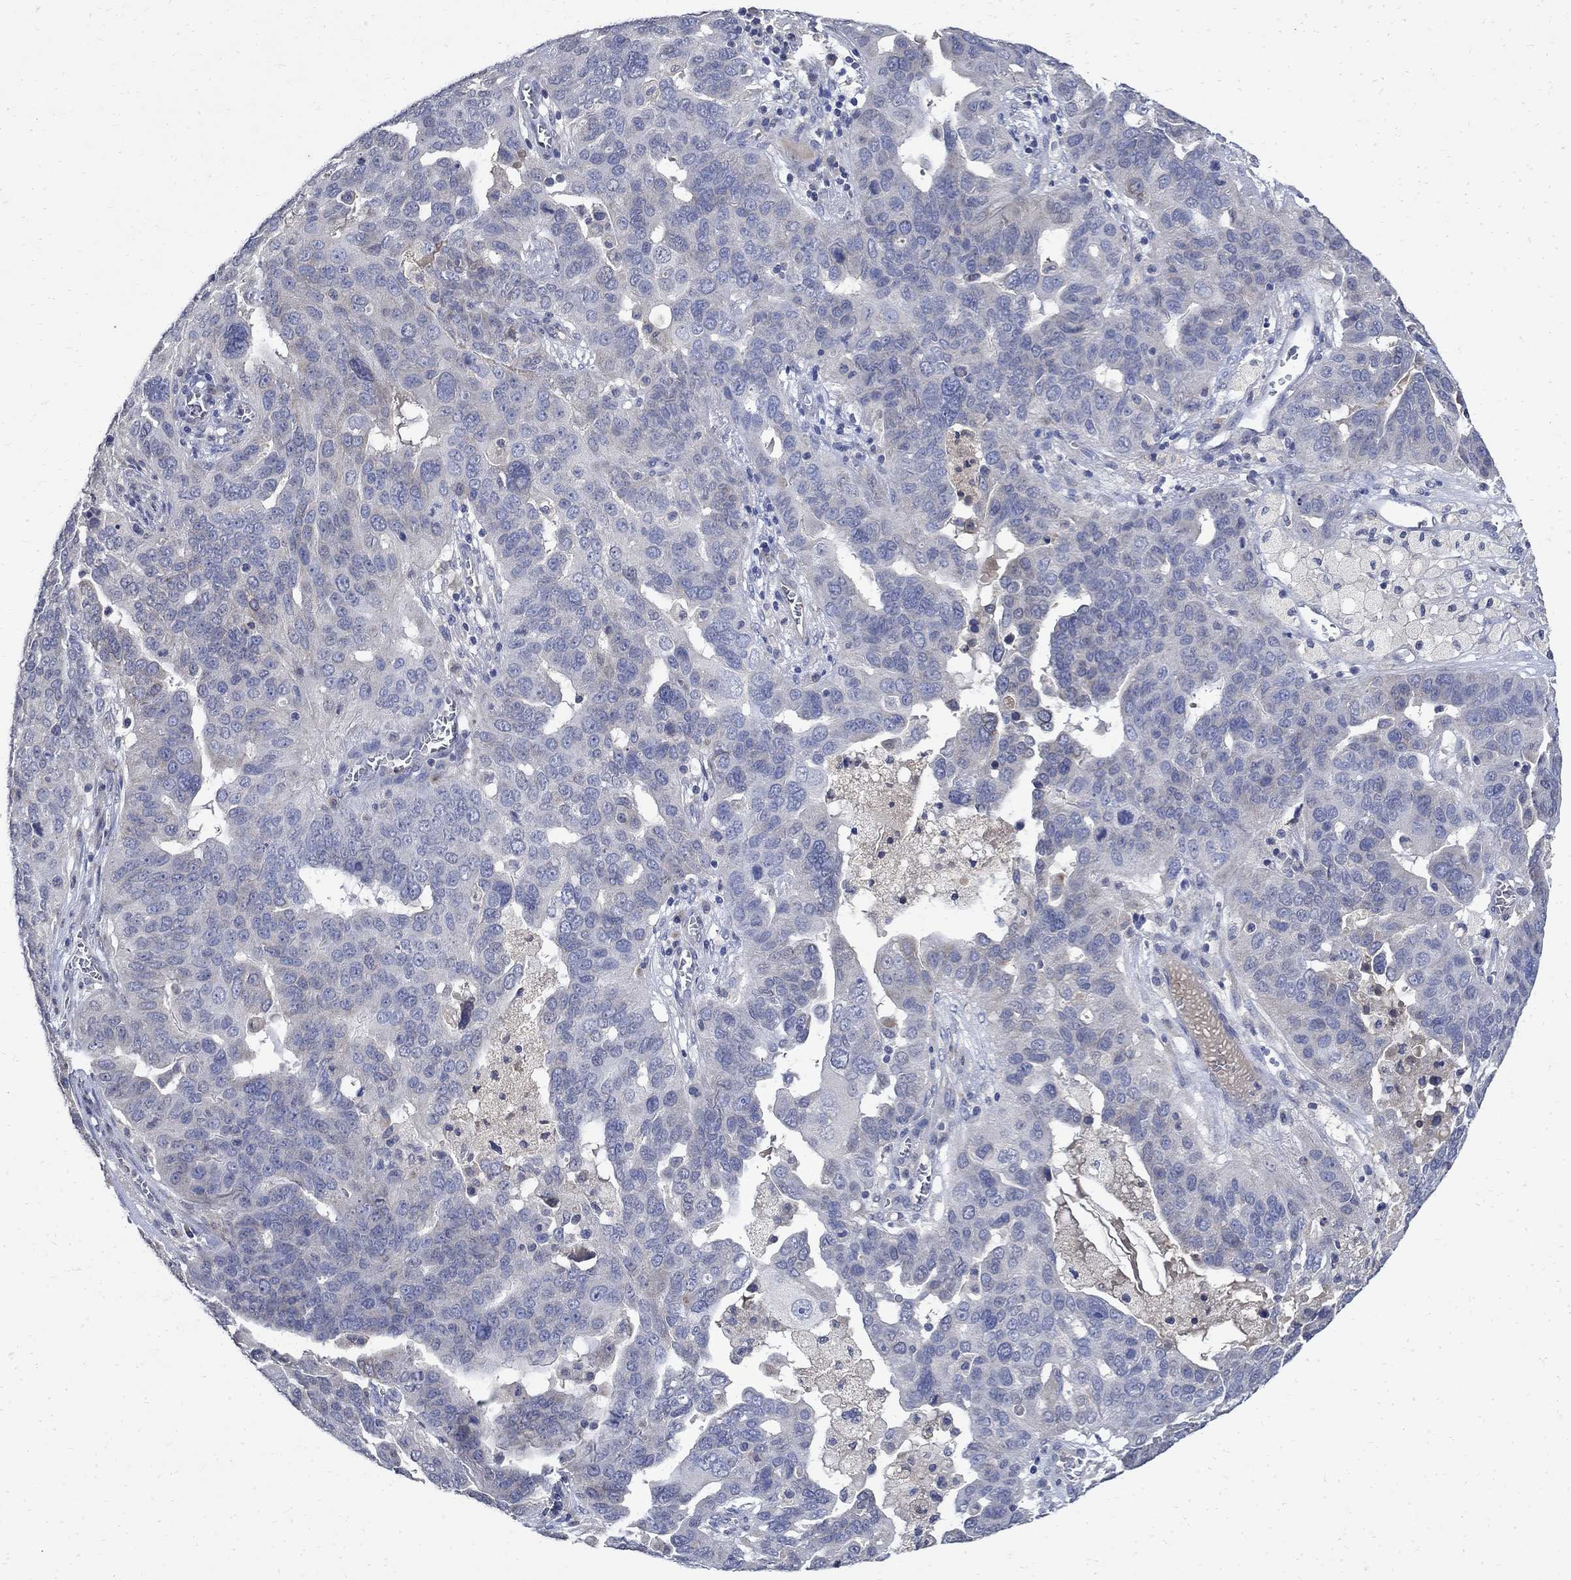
{"staining": {"intensity": "negative", "quantity": "none", "location": "none"}, "tissue": "ovarian cancer", "cell_type": "Tumor cells", "image_type": "cancer", "snomed": [{"axis": "morphology", "description": "Carcinoma, endometroid"}, {"axis": "topography", "description": "Soft tissue"}, {"axis": "topography", "description": "Ovary"}], "caption": "This is an immunohistochemistry (IHC) micrograph of ovarian cancer. There is no positivity in tumor cells.", "gene": "TMEM169", "patient": {"sex": "female", "age": 52}}